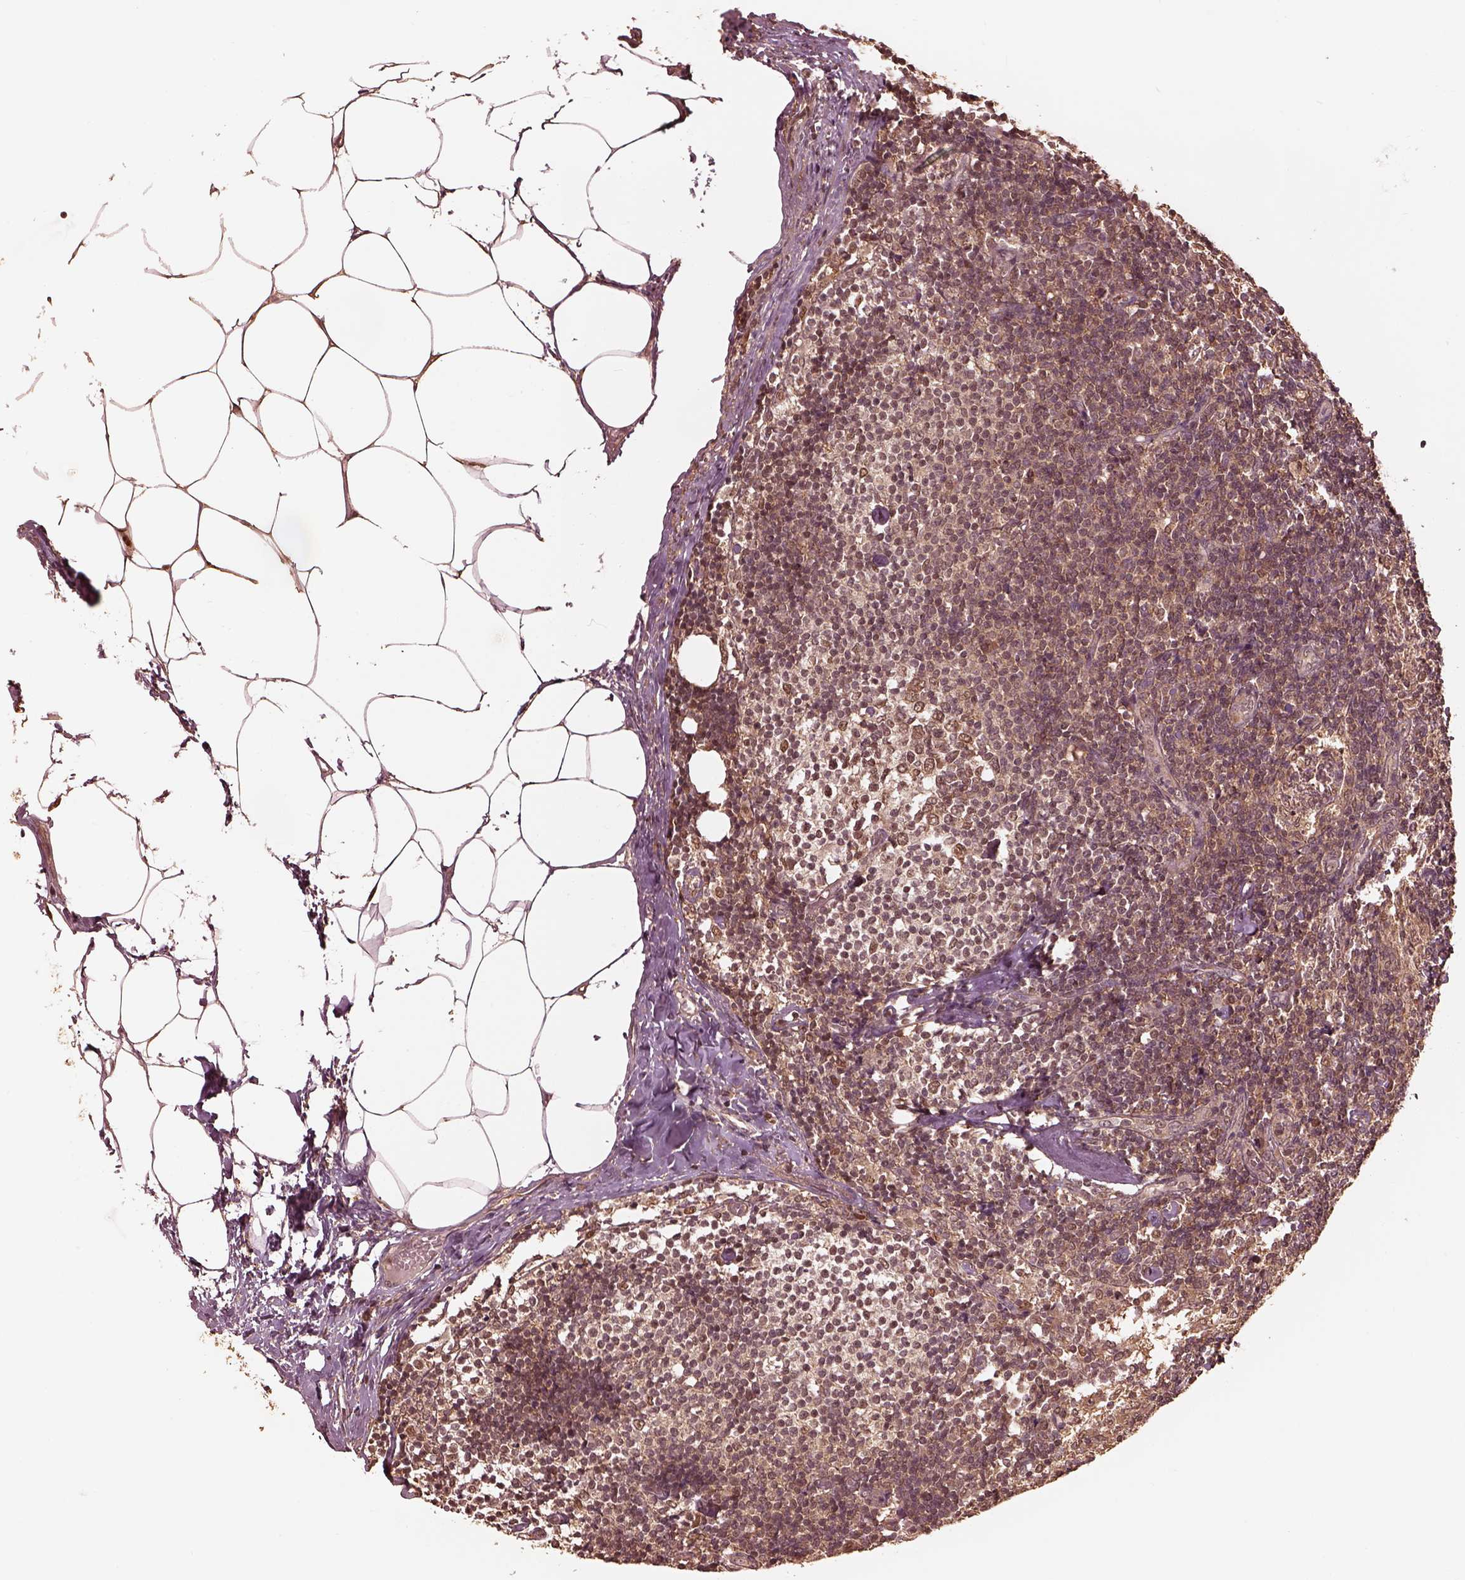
{"staining": {"intensity": "moderate", "quantity": ">75%", "location": "cytoplasmic/membranous,nuclear"}, "tissue": "lymph node", "cell_type": "Non-germinal center cells", "image_type": "normal", "snomed": [{"axis": "morphology", "description": "Normal tissue, NOS"}, {"axis": "topography", "description": "Lymph node"}], "caption": "A medium amount of moderate cytoplasmic/membranous,nuclear expression is identified in about >75% of non-germinal center cells in unremarkable lymph node. Using DAB (brown) and hematoxylin (blue) stains, captured at high magnification using brightfield microscopy.", "gene": "PSMC5", "patient": {"sex": "female", "age": 69}}